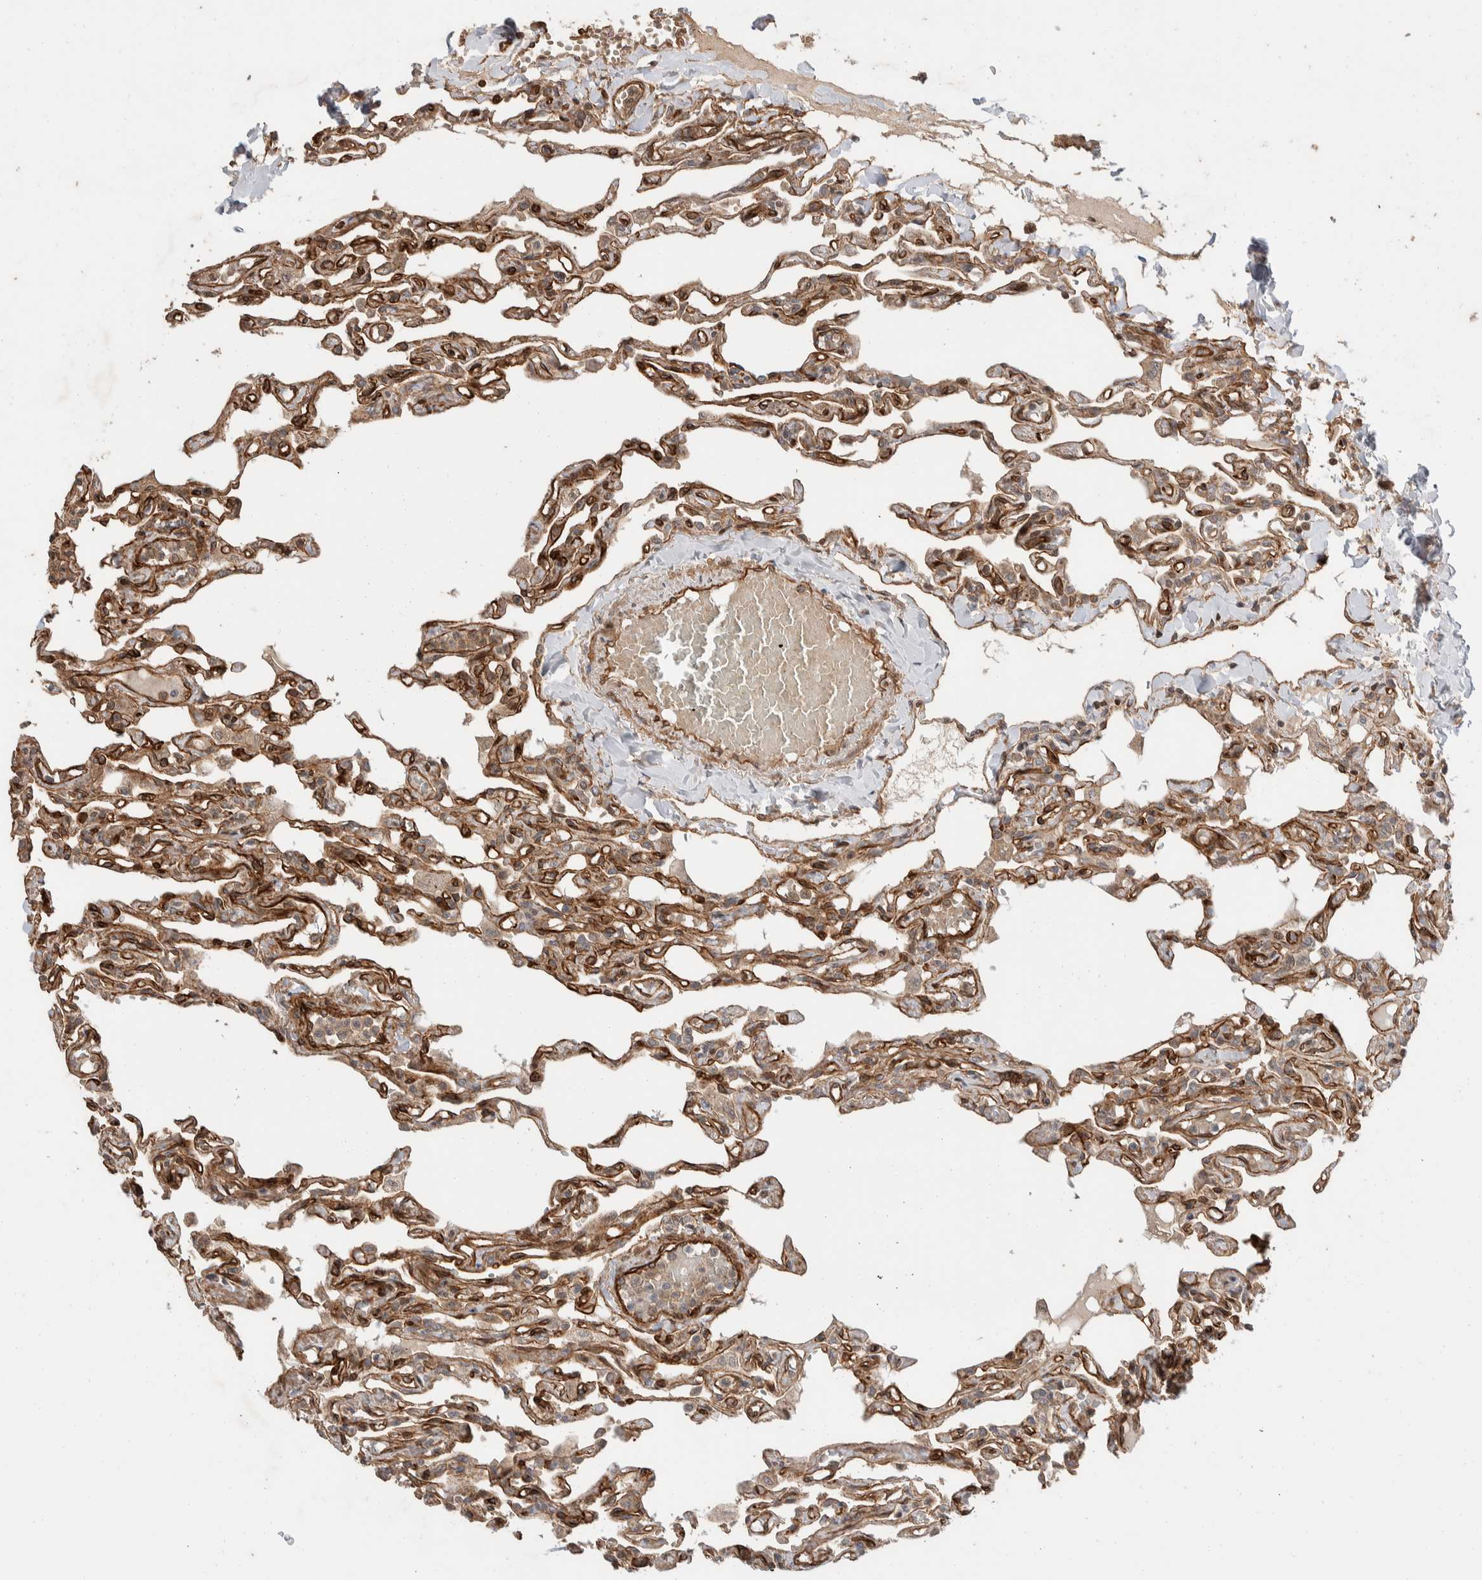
{"staining": {"intensity": "moderate", "quantity": ">75%", "location": "cytoplasmic/membranous"}, "tissue": "lung", "cell_type": "Alveolar cells", "image_type": "normal", "snomed": [{"axis": "morphology", "description": "Normal tissue, NOS"}, {"axis": "topography", "description": "Lung"}], "caption": "Human lung stained with a brown dye displays moderate cytoplasmic/membranous positive expression in about >75% of alveolar cells.", "gene": "ERC1", "patient": {"sex": "male", "age": 21}}